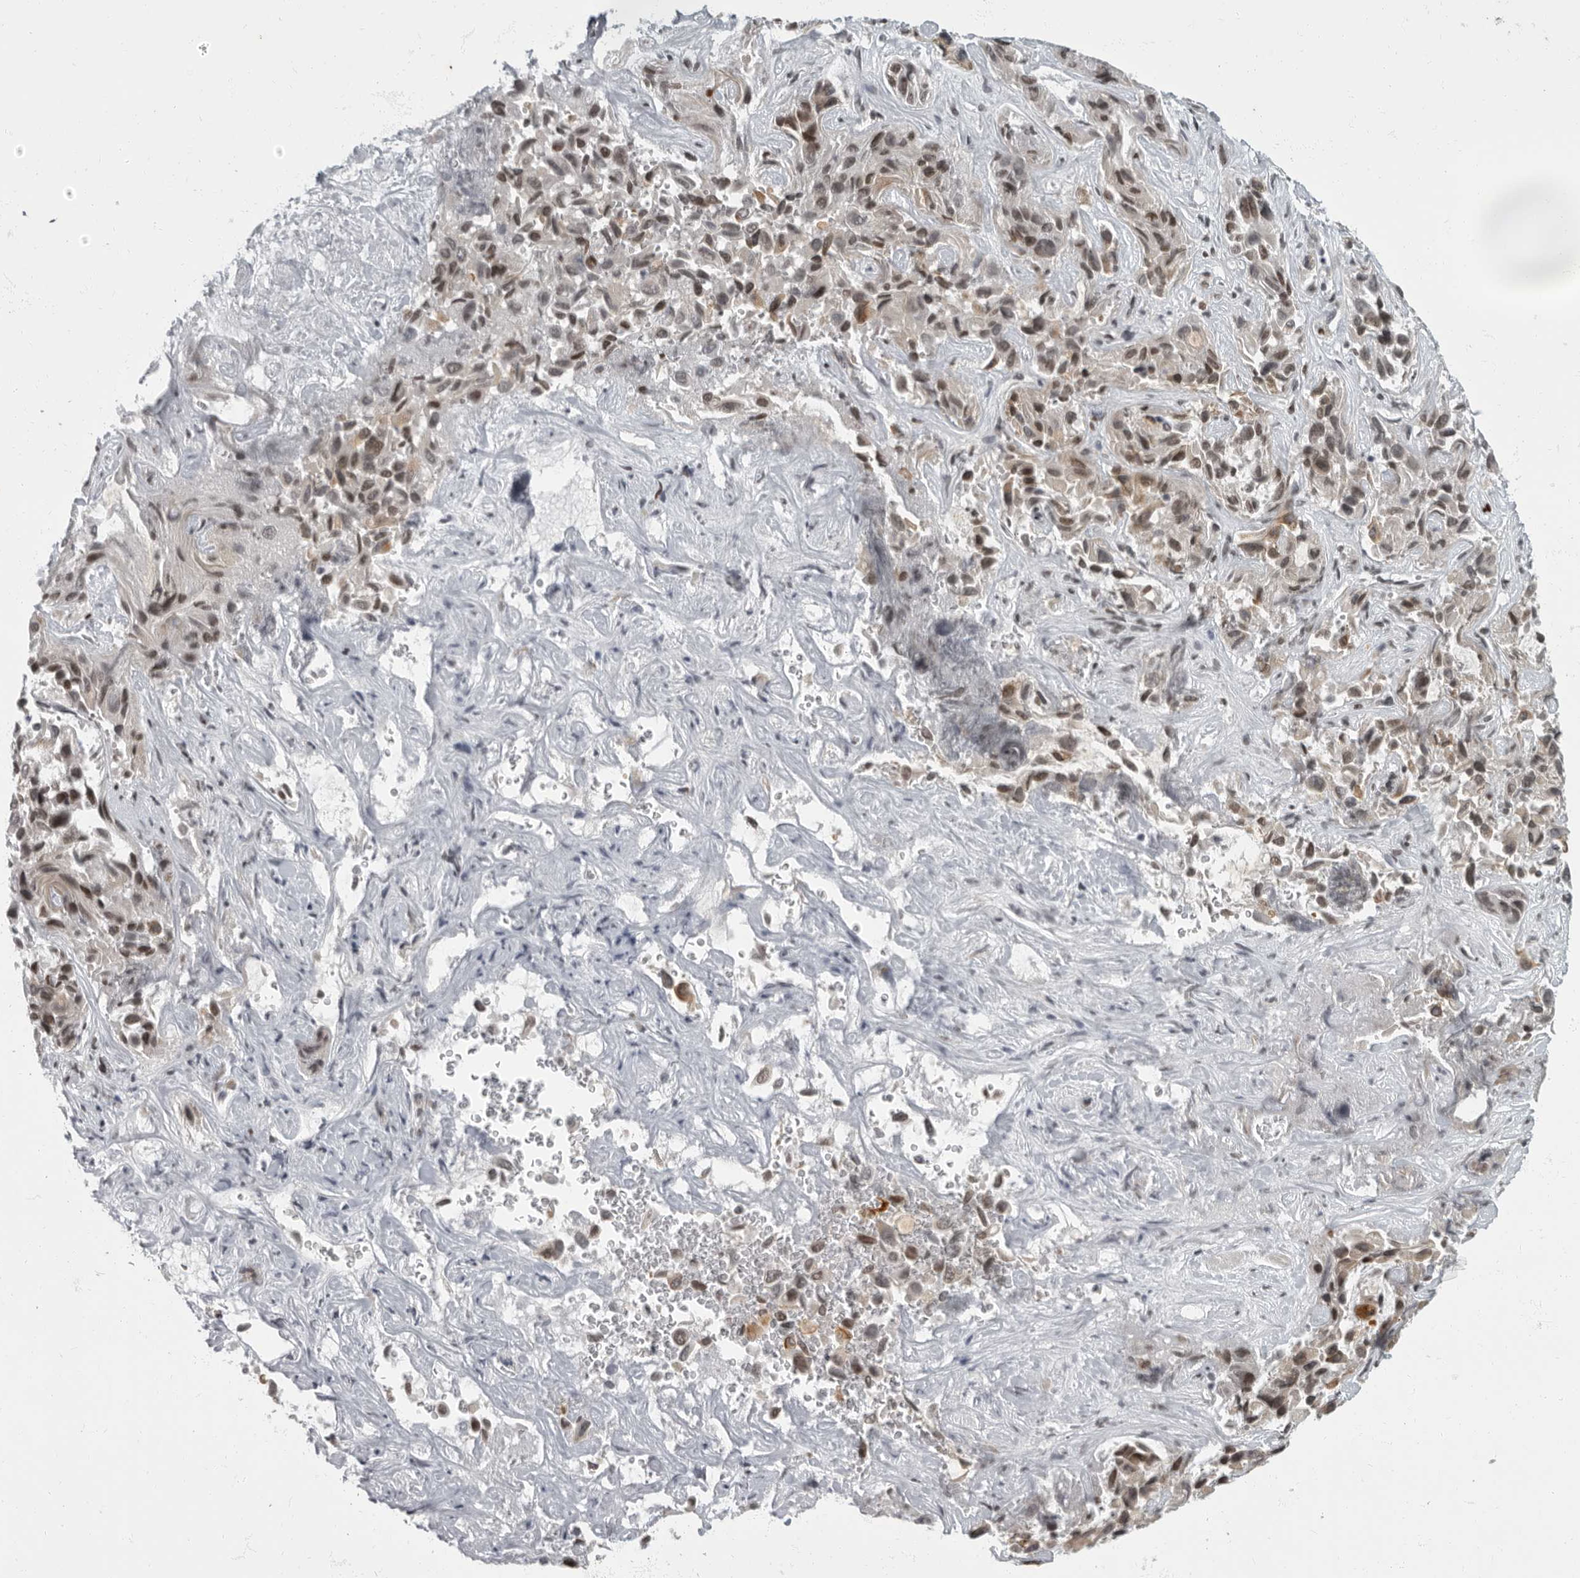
{"staining": {"intensity": "moderate", "quantity": ">75%", "location": "nuclear"}, "tissue": "liver cancer", "cell_type": "Tumor cells", "image_type": "cancer", "snomed": [{"axis": "morphology", "description": "Cholangiocarcinoma"}, {"axis": "topography", "description": "Liver"}], "caption": "The immunohistochemical stain highlights moderate nuclear staining in tumor cells of cholangiocarcinoma (liver) tissue.", "gene": "EVI5", "patient": {"sex": "female", "age": 52}}